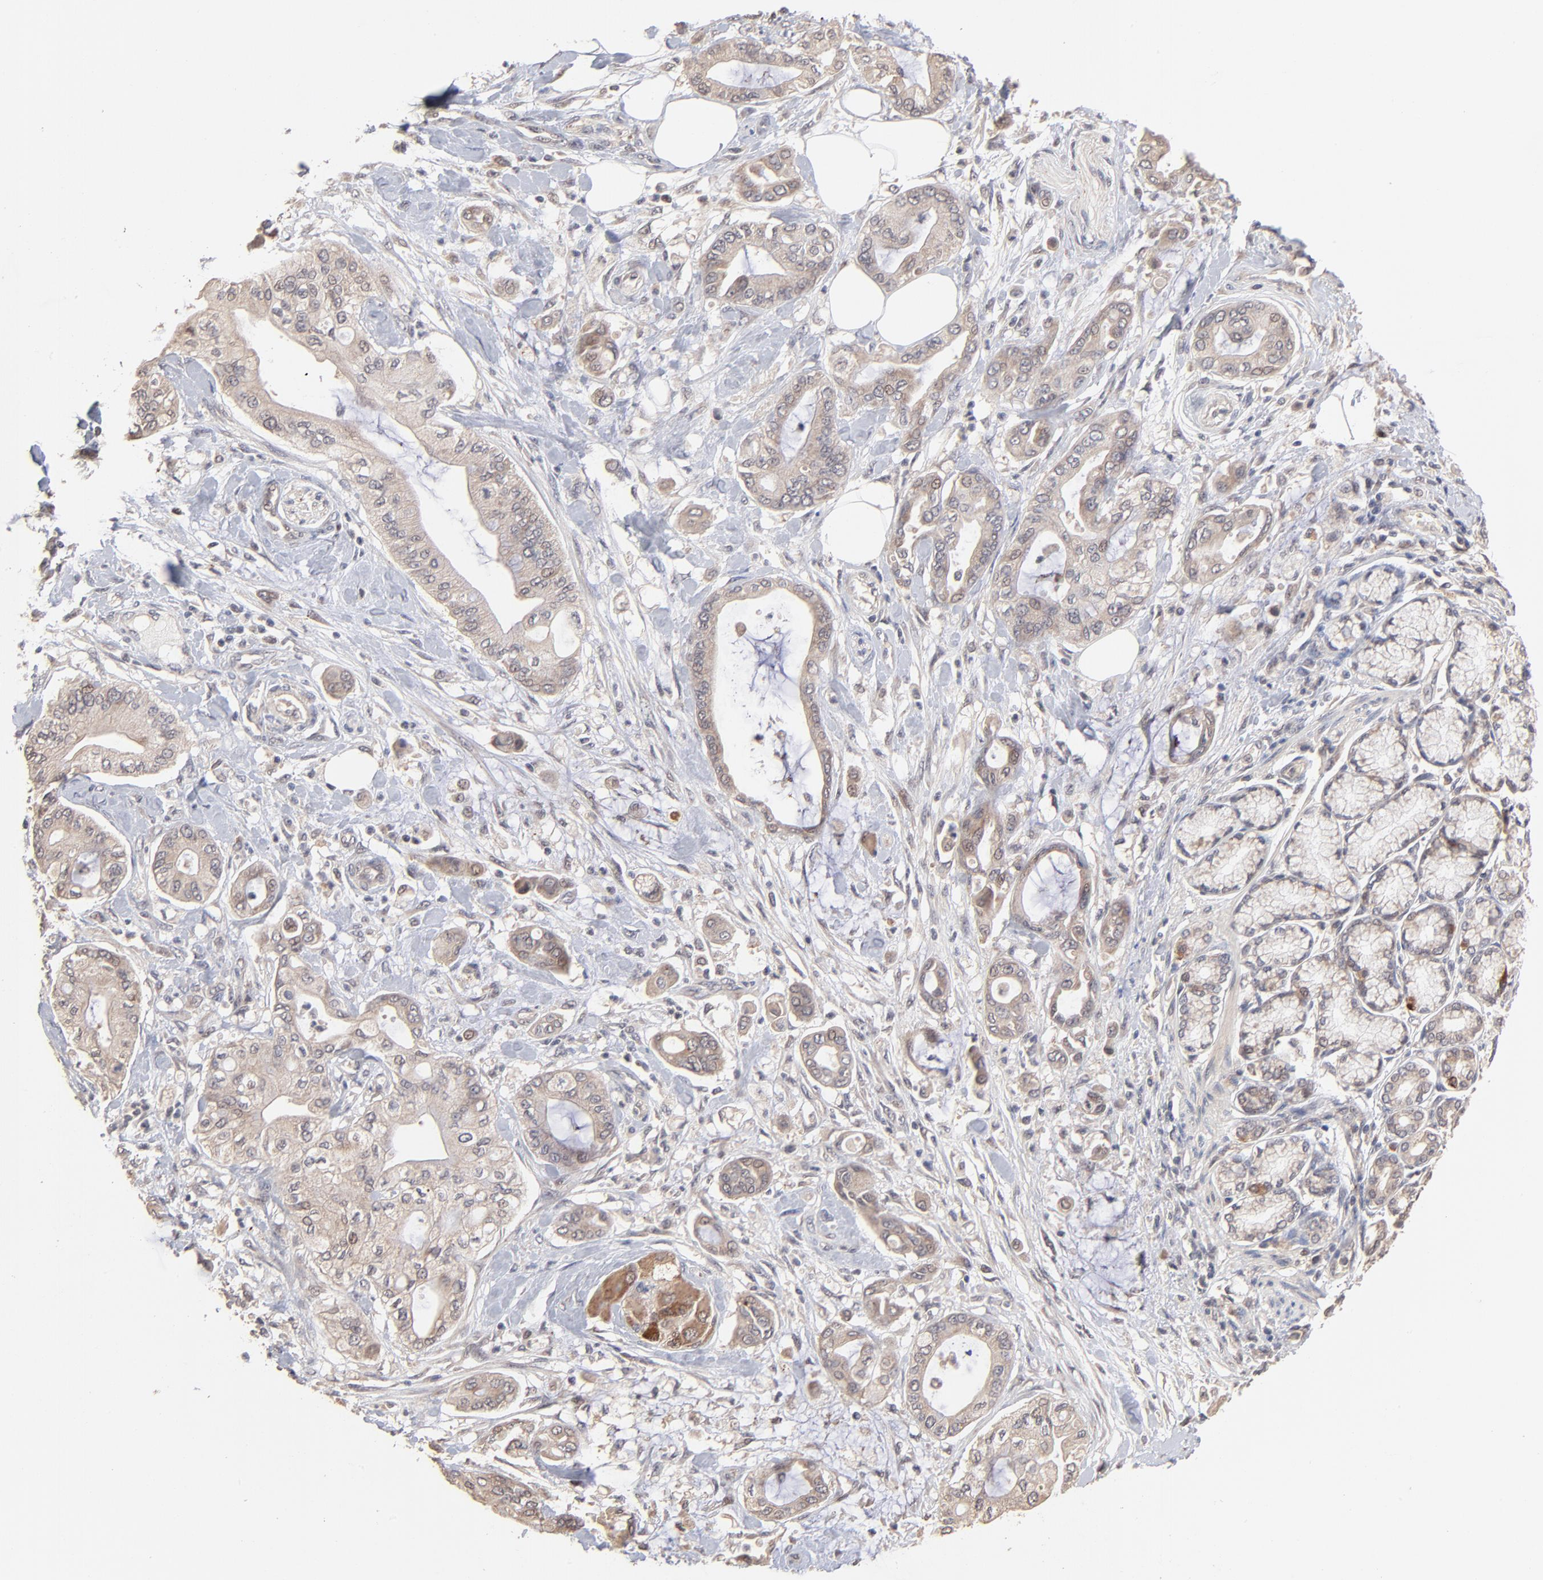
{"staining": {"intensity": "weak", "quantity": "25%-75%", "location": "cytoplasmic/membranous"}, "tissue": "pancreatic cancer", "cell_type": "Tumor cells", "image_type": "cancer", "snomed": [{"axis": "morphology", "description": "Adenocarcinoma, NOS"}, {"axis": "morphology", "description": "Adenocarcinoma, metastatic, NOS"}, {"axis": "topography", "description": "Lymph node"}, {"axis": "topography", "description": "Pancreas"}, {"axis": "topography", "description": "Duodenum"}], "caption": "Immunohistochemical staining of pancreatic cancer (adenocarcinoma) demonstrates low levels of weak cytoplasmic/membranous positivity in approximately 25%-75% of tumor cells.", "gene": "MSL2", "patient": {"sex": "female", "age": 64}}